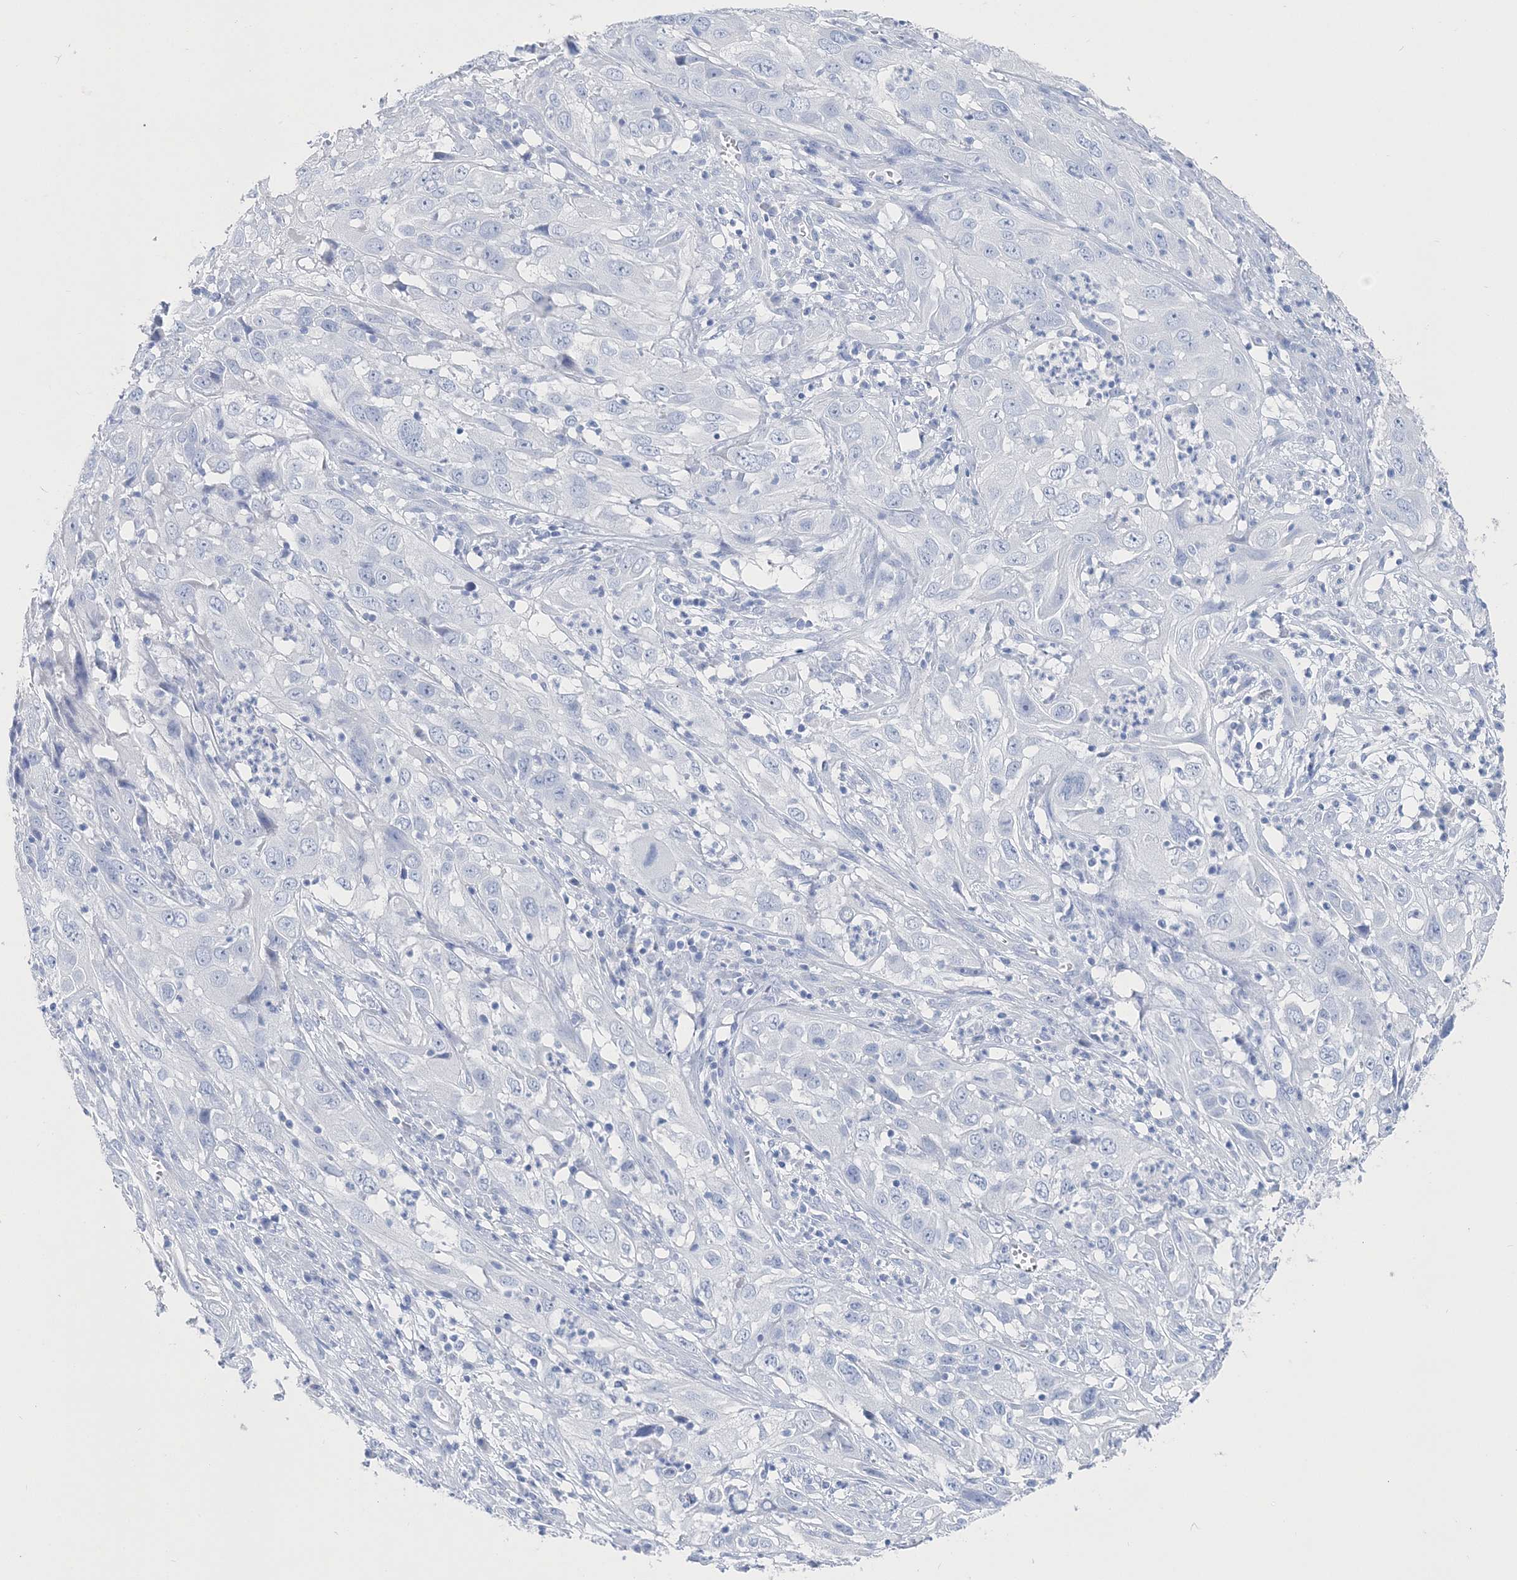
{"staining": {"intensity": "negative", "quantity": "none", "location": "none"}, "tissue": "cervical cancer", "cell_type": "Tumor cells", "image_type": "cancer", "snomed": [{"axis": "morphology", "description": "Squamous cell carcinoma, NOS"}, {"axis": "topography", "description": "Cervix"}], "caption": "Human cervical cancer (squamous cell carcinoma) stained for a protein using IHC displays no positivity in tumor cells.", "gene": "TSPYL6", "patient": {"sex": "female", "age": 32}}